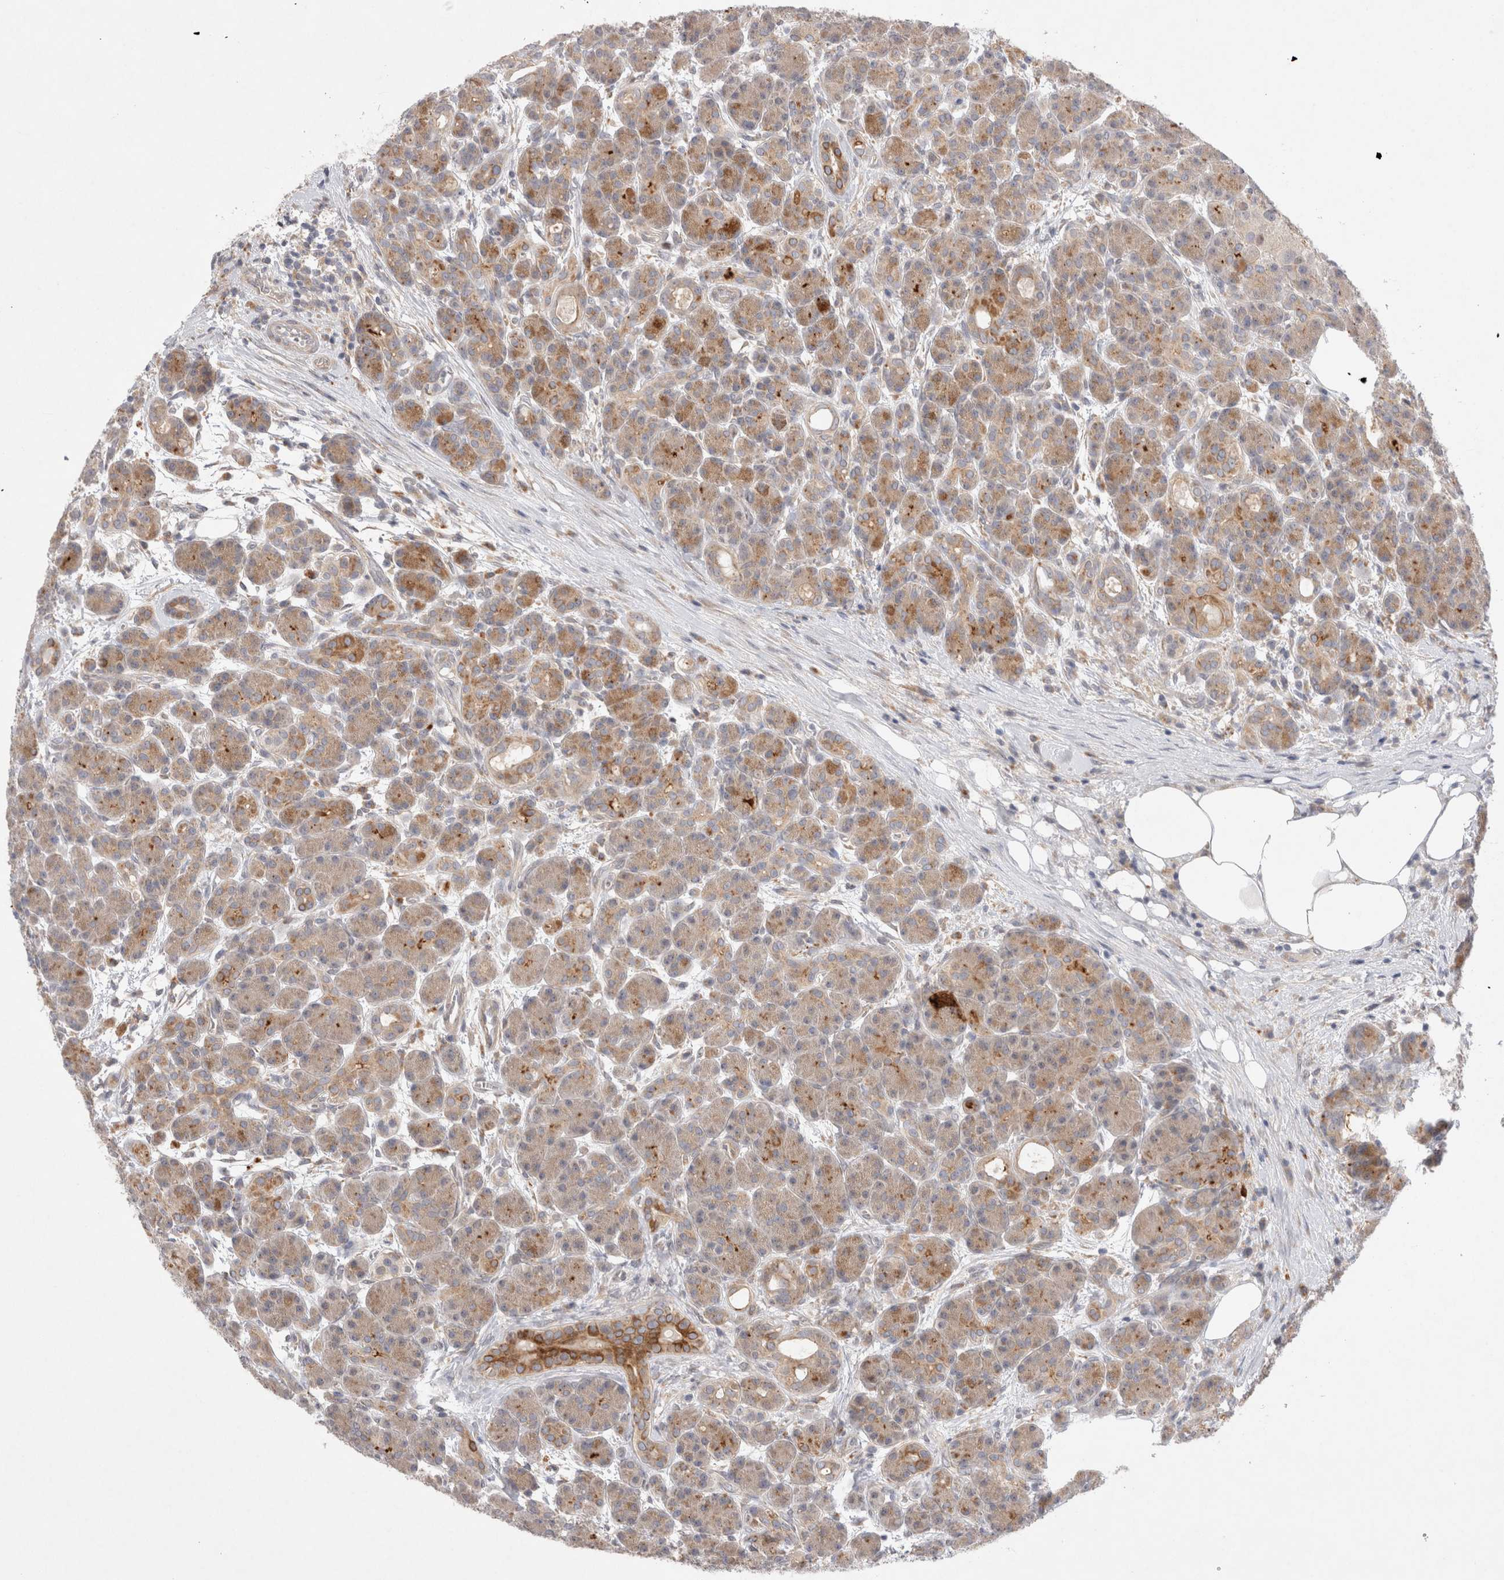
{"staining": {"intensity": "weak", "quantity": ">75%", "location": "cytoplasmic/membranous"}, "tissue": "pancreas", "cell_type": "Exocrine glandular cells", "image_type": "normal", "snomed": [{"axis": "morphology", "description": "Normal tissue, NOS"}, {"axis": "topography", "description": "Pancreas"}], "caption": "Immunohistochemistry (IHC) of unremarkable pancreas demonstrates low levels of weak cytoplasmic/membranous positivity in approximately >75% of exocrine glandular cells.", "gene": "NPC1", "patient": {"sex": "male", "age": 63}}